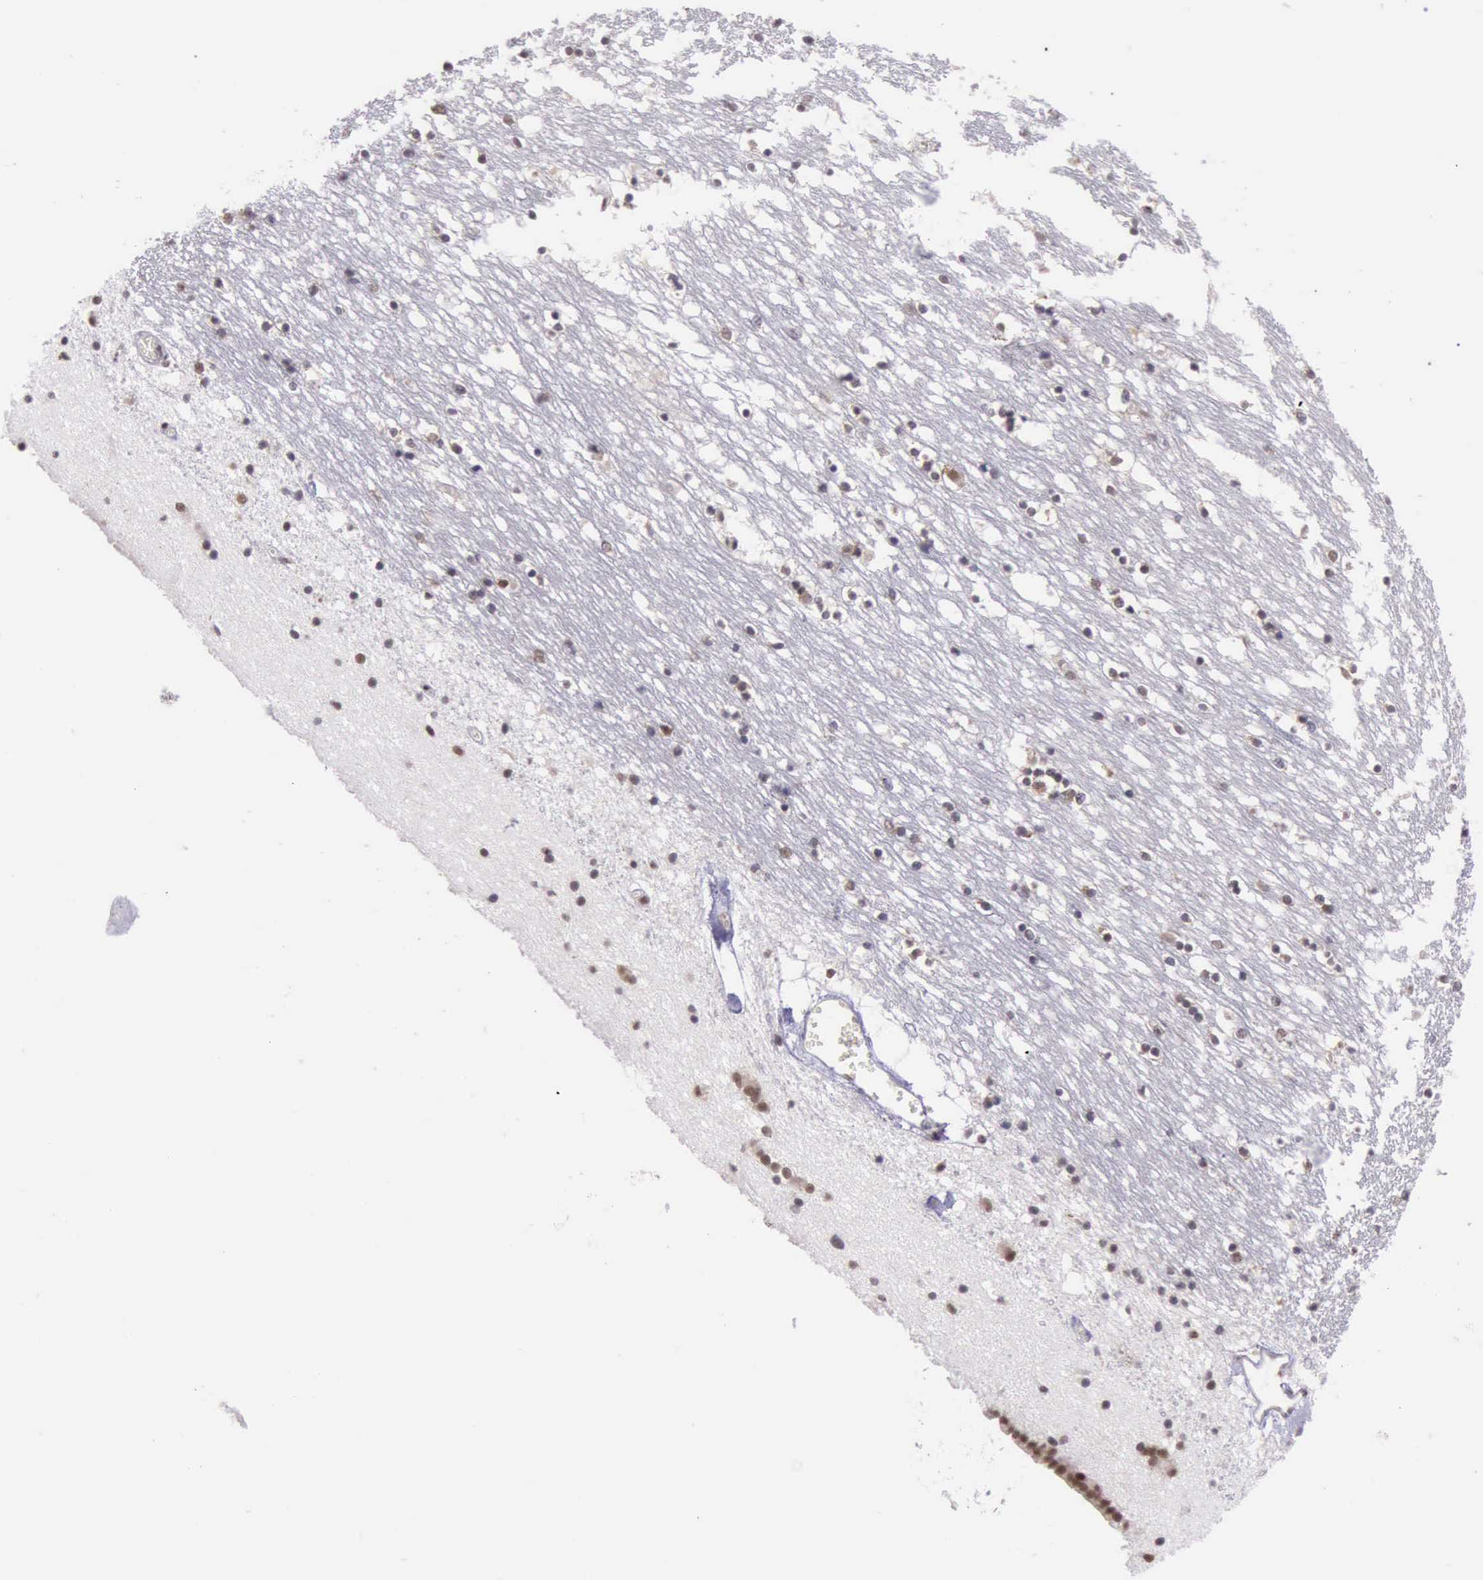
{"staining": {"intensity": "weak", "quantity": "25%-75%", "location": "nuclear"}, "tissue": "caudate", "cell_type": "Glial cells", "image_type": "normal", "snomed": [{"axis": "morphology", "description": "Normal tissue, NOS"}, {"axis": "topography", "description": "Lateral ventricle wall"}], "caption": "Unremarkable caudate exhibits weak nuclear staining in about 25%-75% of glial cells The staining was performed using DAB to visualize the protein expression in brown, while the nuclei were stained in blue with hematoxylin (Magnification: 20x)..", "gene": "PRPF39", "patient": {"sex": "male", "age": 45}}